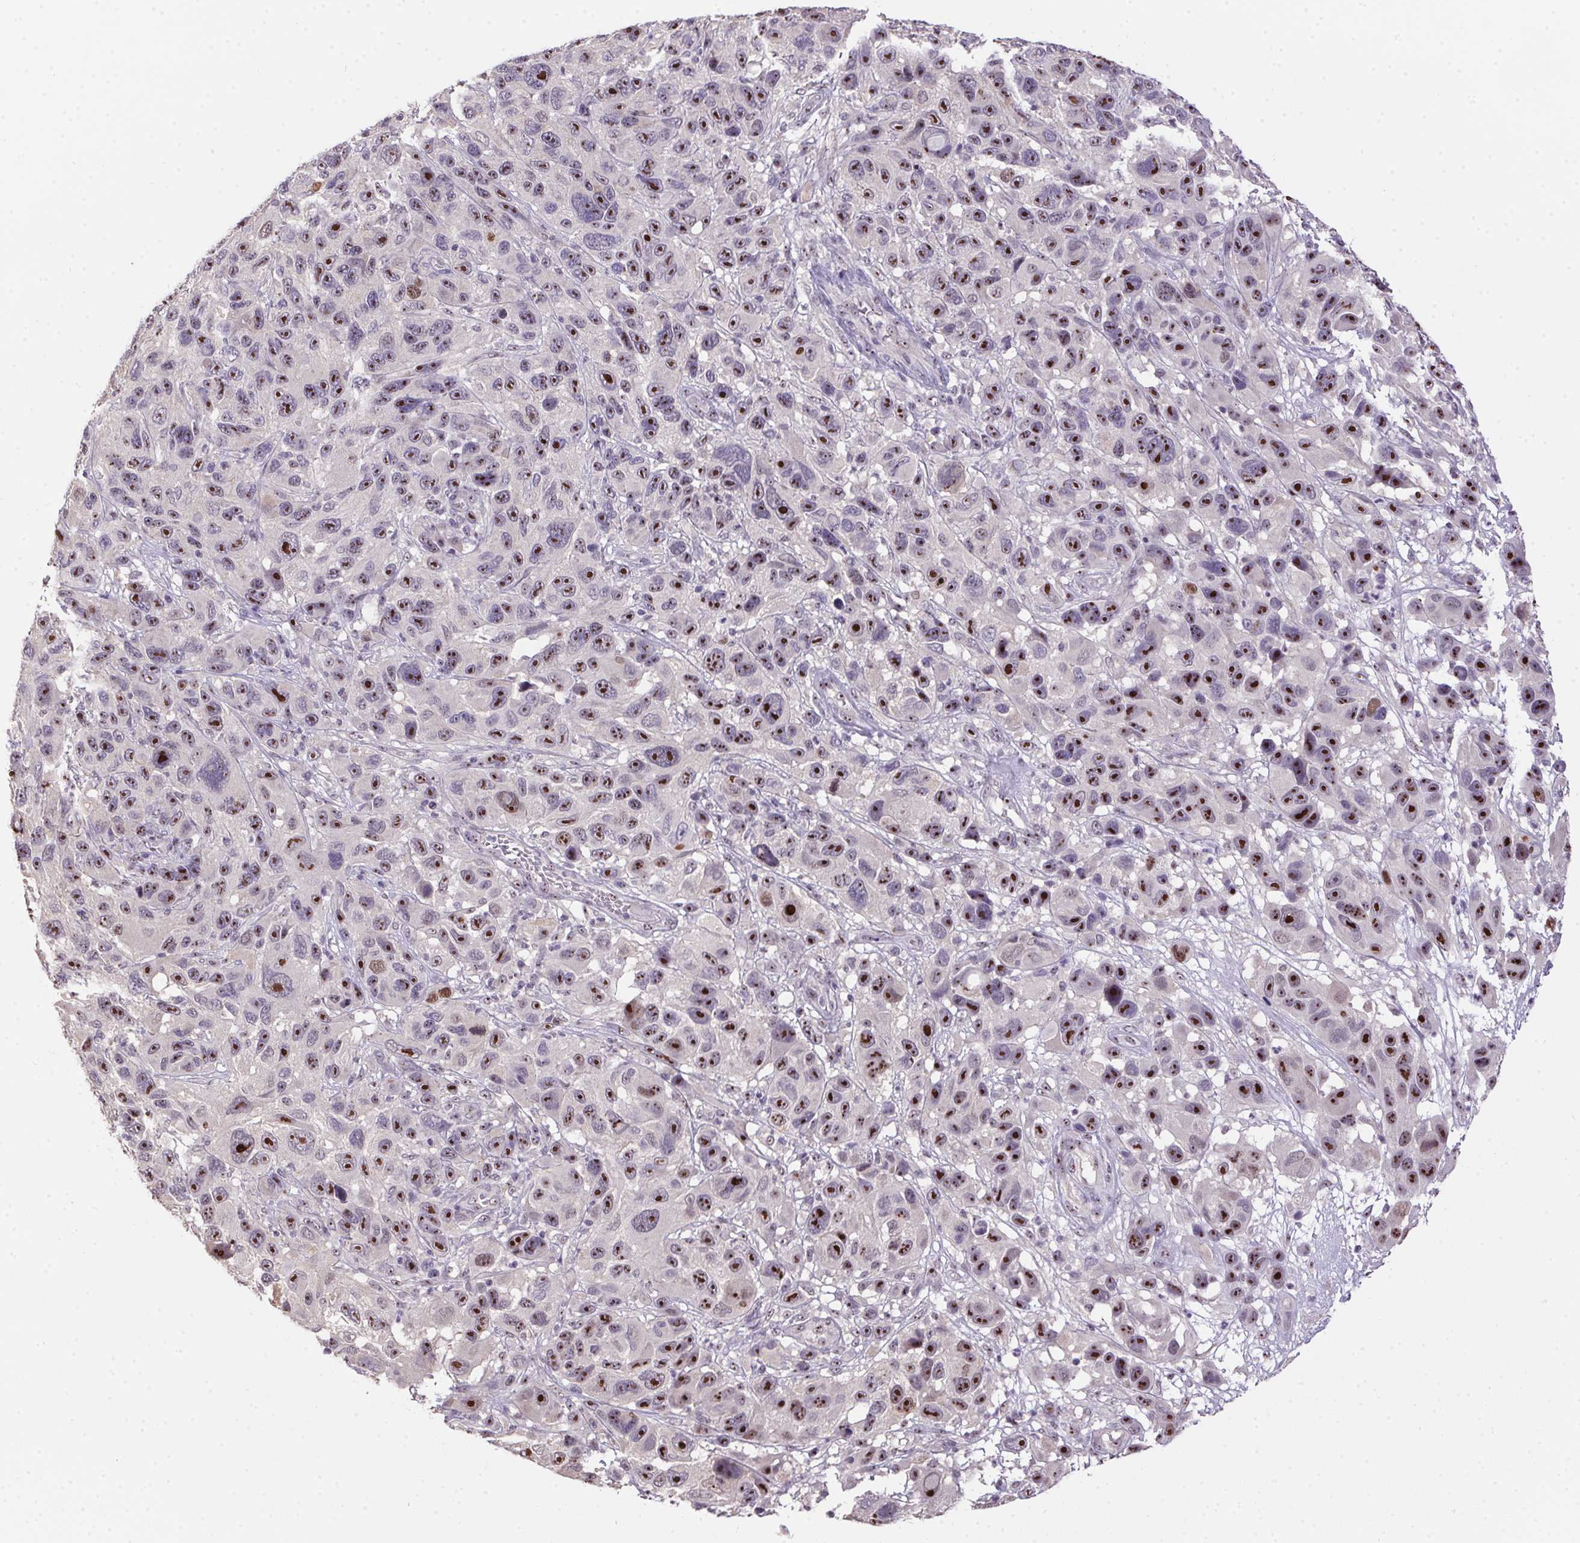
{"staining": {"intensity": "moderate", "quantity": ">75%", "location": "nuclear"}, "tissue": "melanoma", "cell_type": "Tumor cells", "image_type": "cancer", "snomed": [{"axis": "morphology", "description": "Malignant melanoma, NOS"}, {"axis": "topography", "description": "Skin"}], "caption": "Moderate nuclear expression is appreciated in about >75% of tumor cells in melanoma.", "gene": "BATF2", "patient": {"sex": "male", "age": 53}}